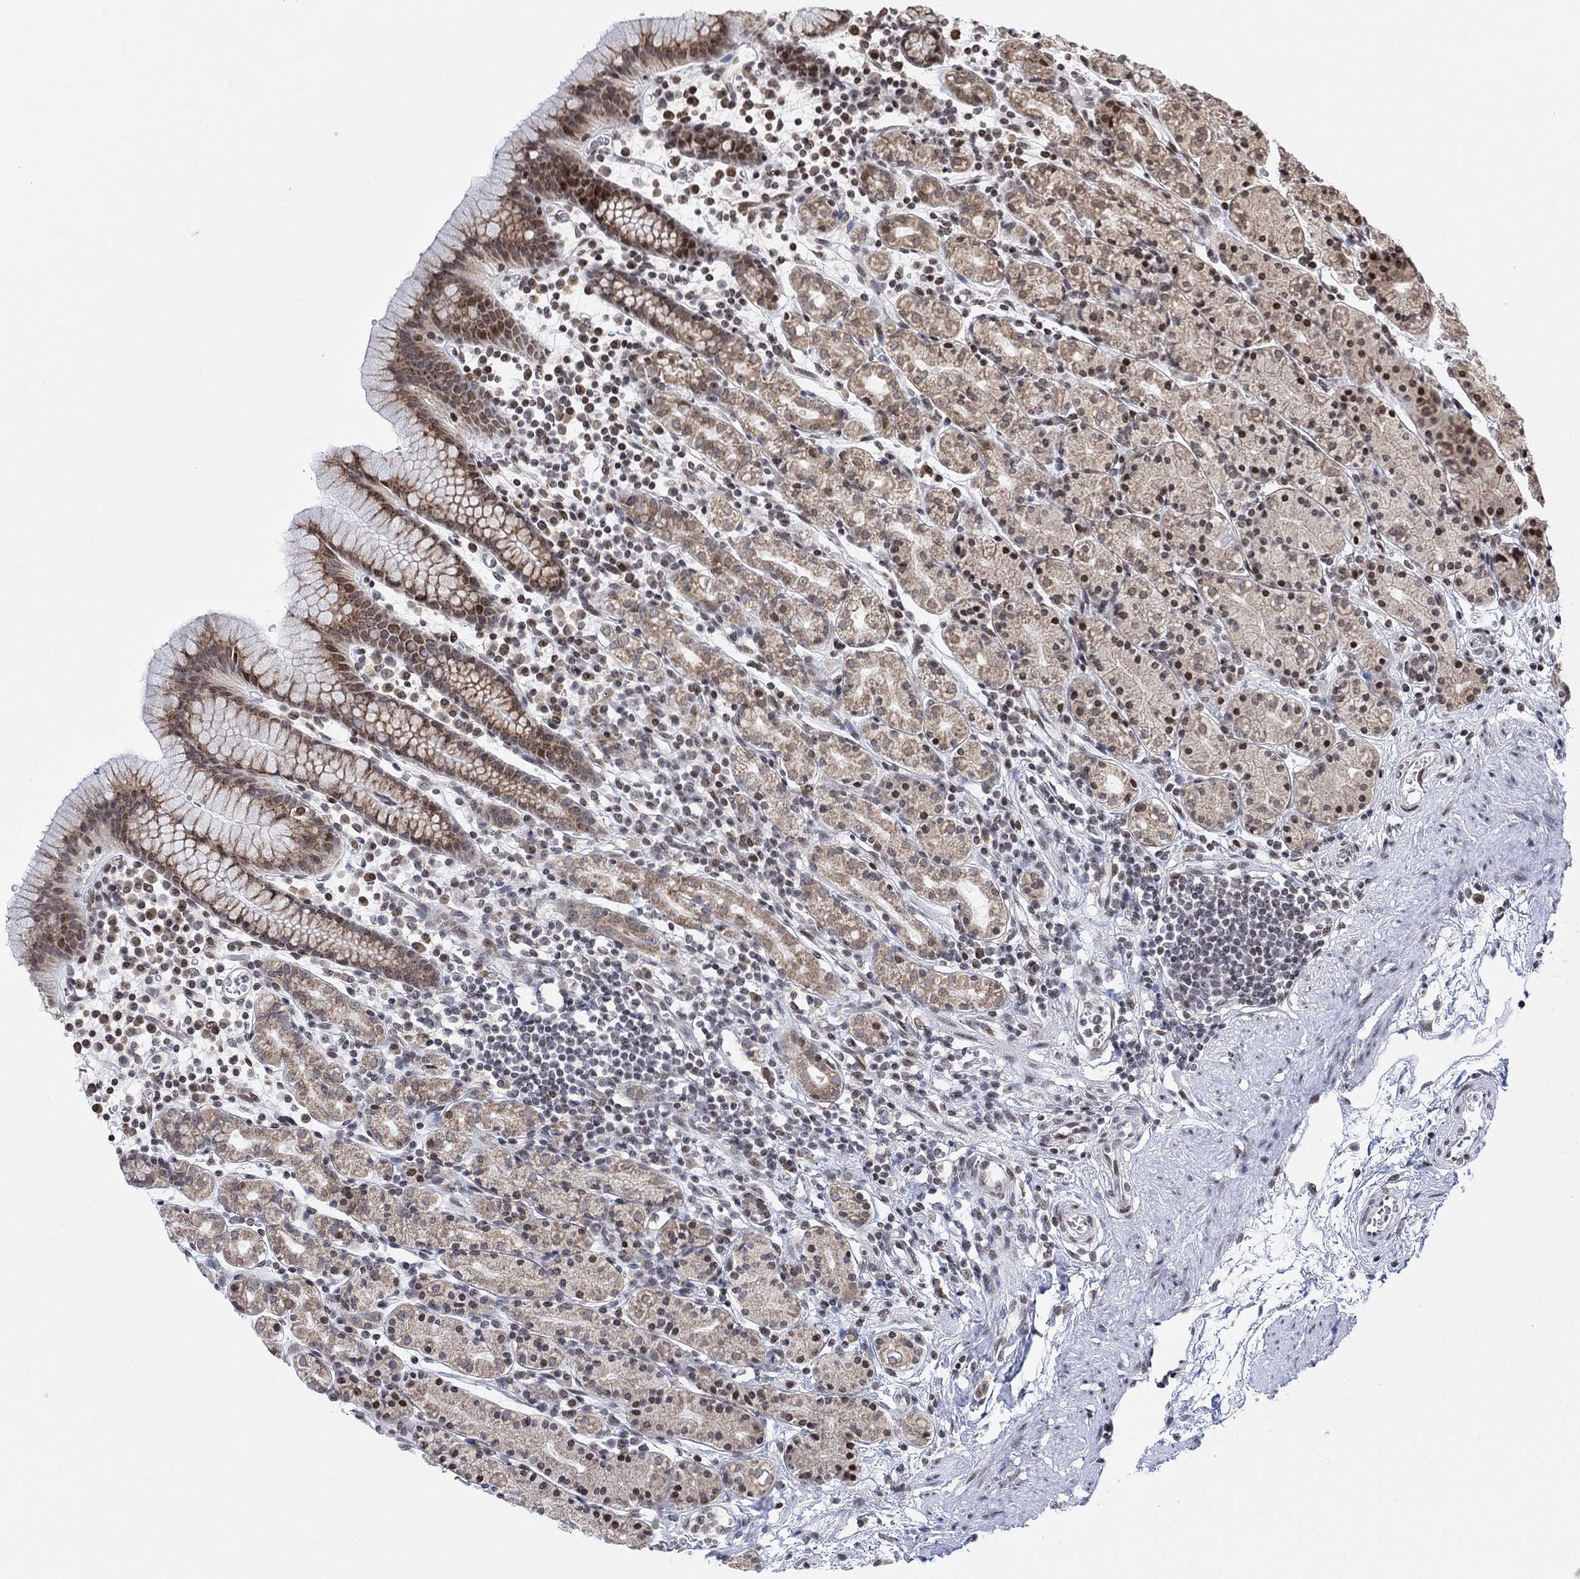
{"staining": {"intensity": "moderate", "quantity": "25%-75%", "location": "cytoplasmic/membranous"}, "tissue": "stomach", "cell_type": "Glandular cells", "image_type": "normal", "snomed": [{"axis": "morphology", "description": "Normal tissue, NOS"}, {"axis": "topography", "description": "Stomach, upper"}, {"axis": "topography", "description": "Stomach"}], "caption": "Benign stomach reveals moderate cytoplasmic/membranous expression in about 25%-75% of glandular cells, visualized by immunohistochemistry.", "gene": "ABHD14A", "patient": {"sex": "male", "age": 62}}